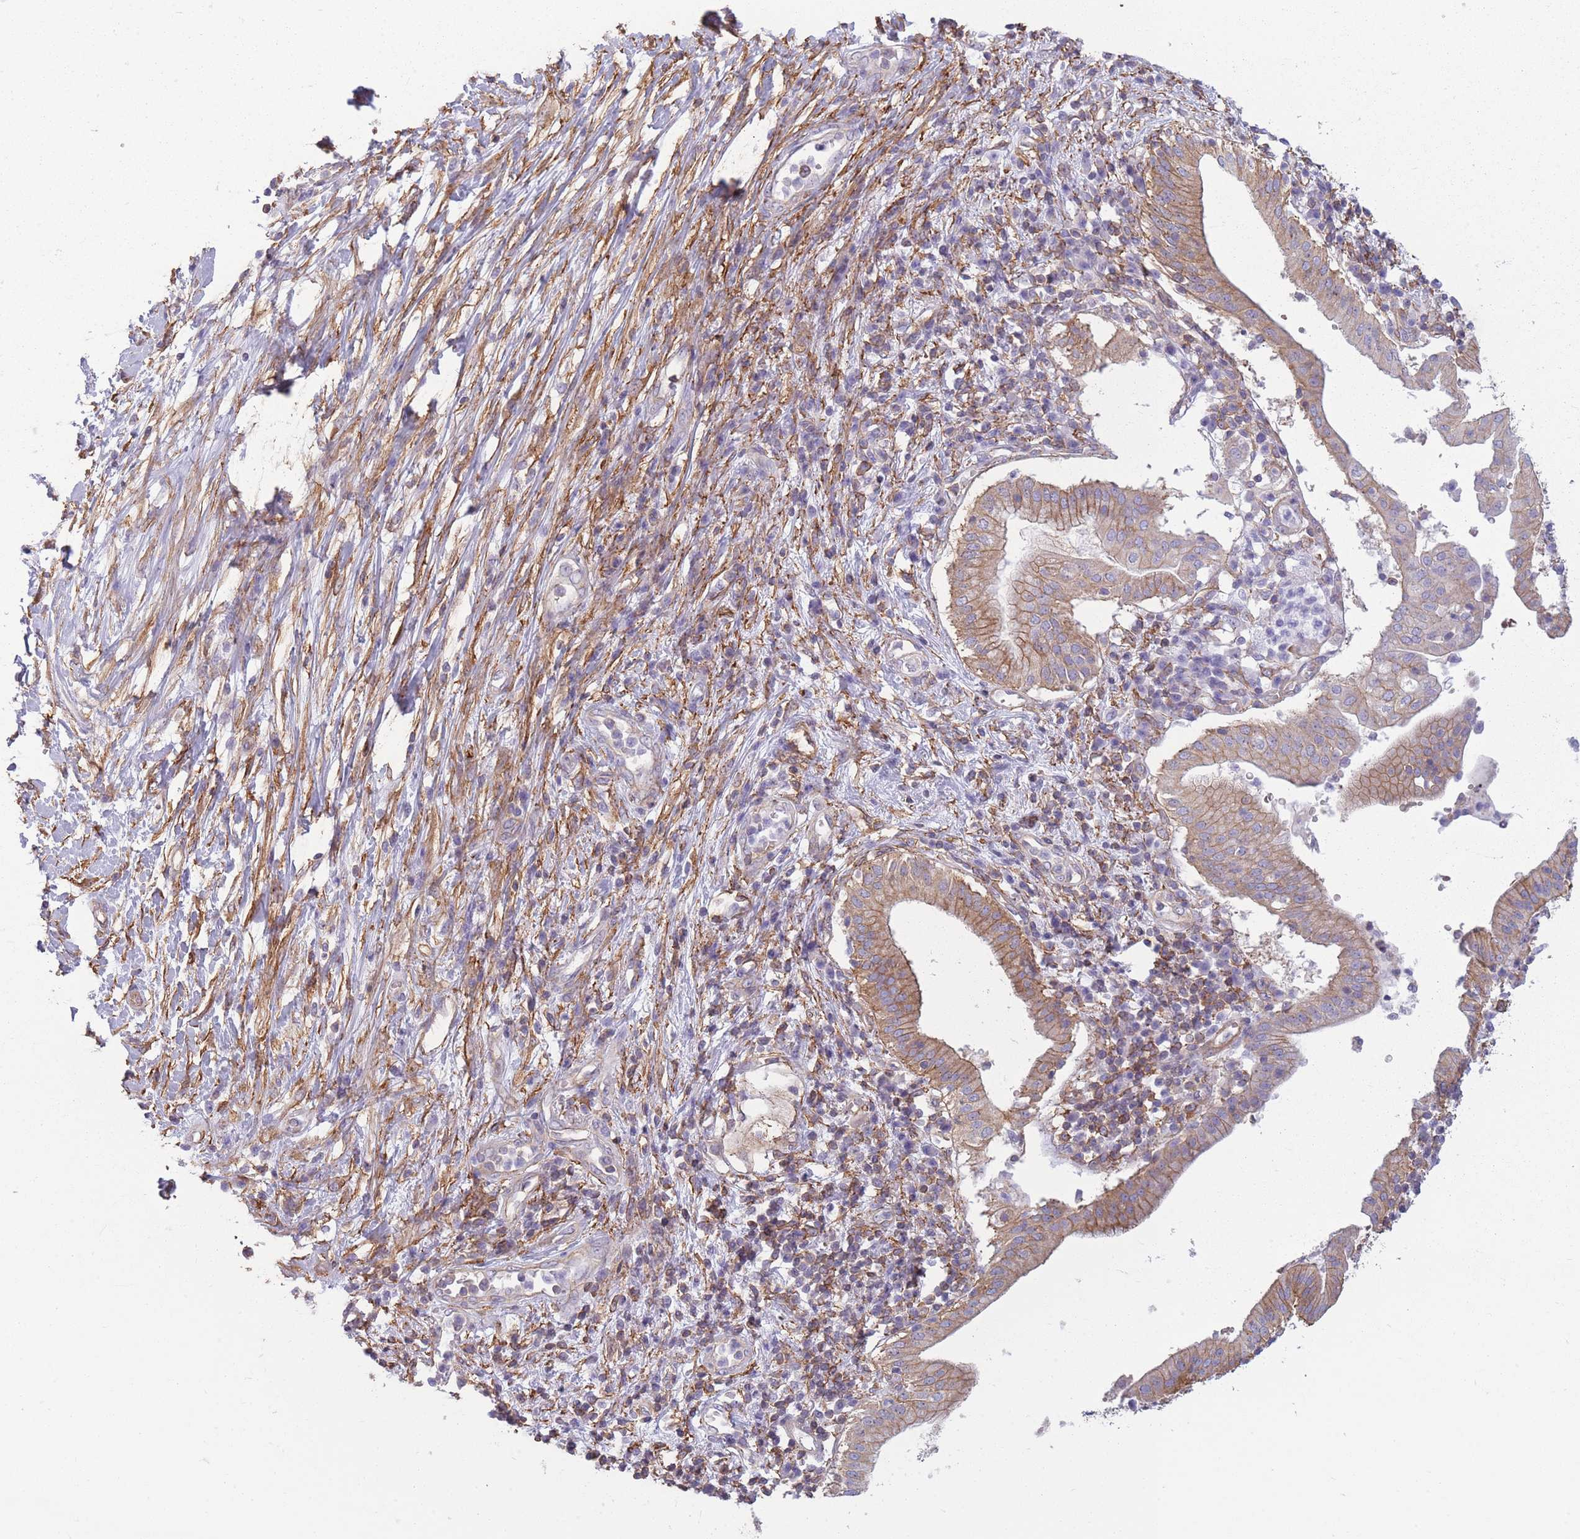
{"staining": {"intensity": "moderate", "quantity": ">75%", "location": "cytoplasmic/membranous"}, "tissue": "pancreatic cancer", "cell_type": "Tumor cells", "image_type": "cancer", "snomed": [{"axis": "morphology", "description": "Adenocarcinoma, NOS"}, {"axis": "topography", "description": "Pancreas"}], "caption": "Pancreatic cancer was stained to show a protein in brown. There is medium levels of moderate cytoplasmic/membranous expression in approximately >75% of tumor cells.", "gene": "ADD1", "patient": {"sex": "male", "age": 68}}